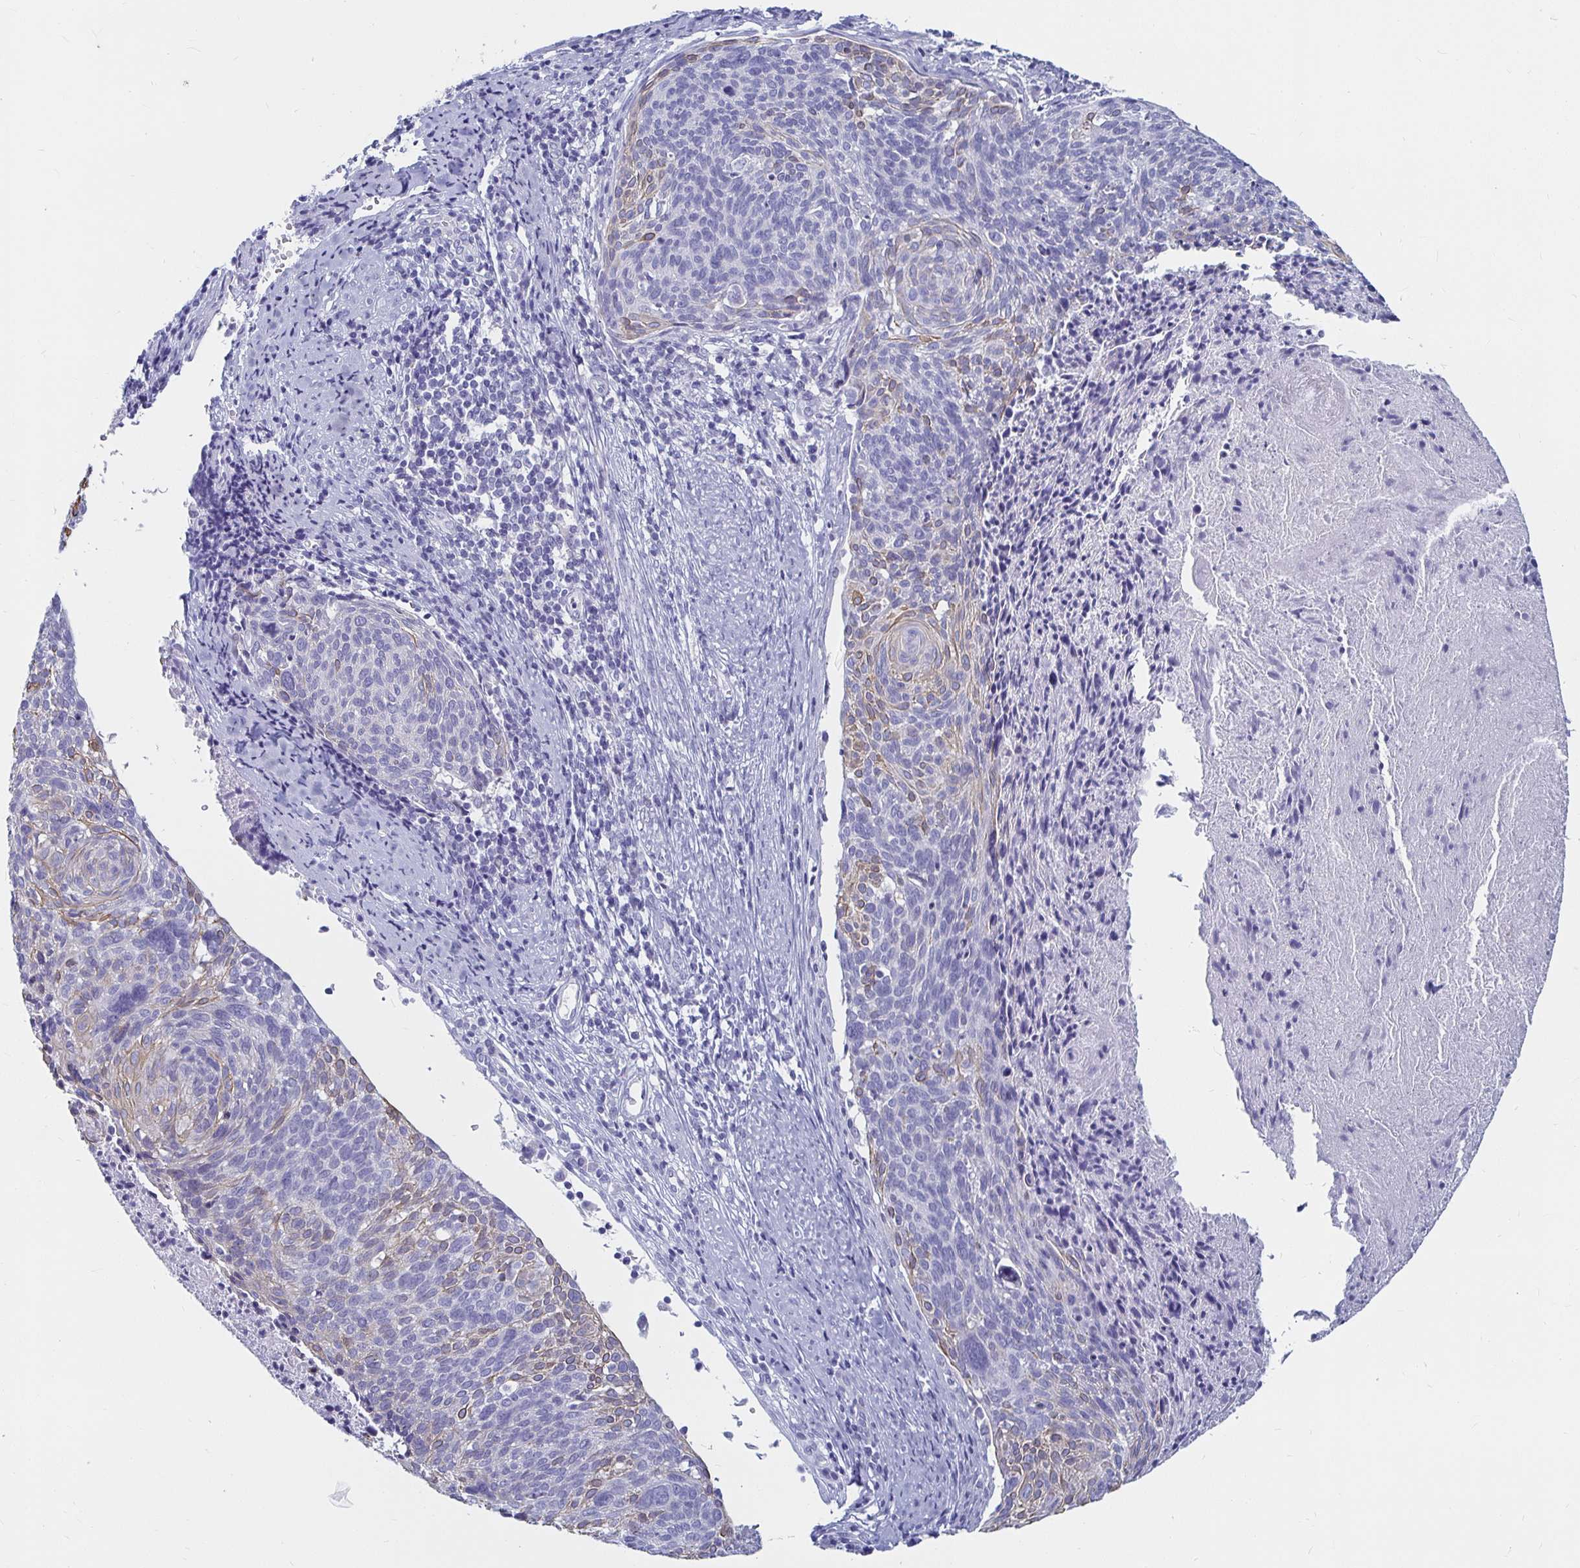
{"staining": {"intensity": "negative", "quantity": "none", "location": "none"}, "tissue": "cervical cancer", "cell_type": "Tumor cells", "image_type": "cancer", "snomed": [{"axis": "morphology", "description": "Squamous cell carcinoma, NOS"}, {"axis": "topography", "description": "Cervix"}], "caption": "The micrograph shows no significant positivity in tumor cells of squamous cell carcinoma (cervical).", "gene": "CA9", "patient": {"sex": "female", "age": 49}}